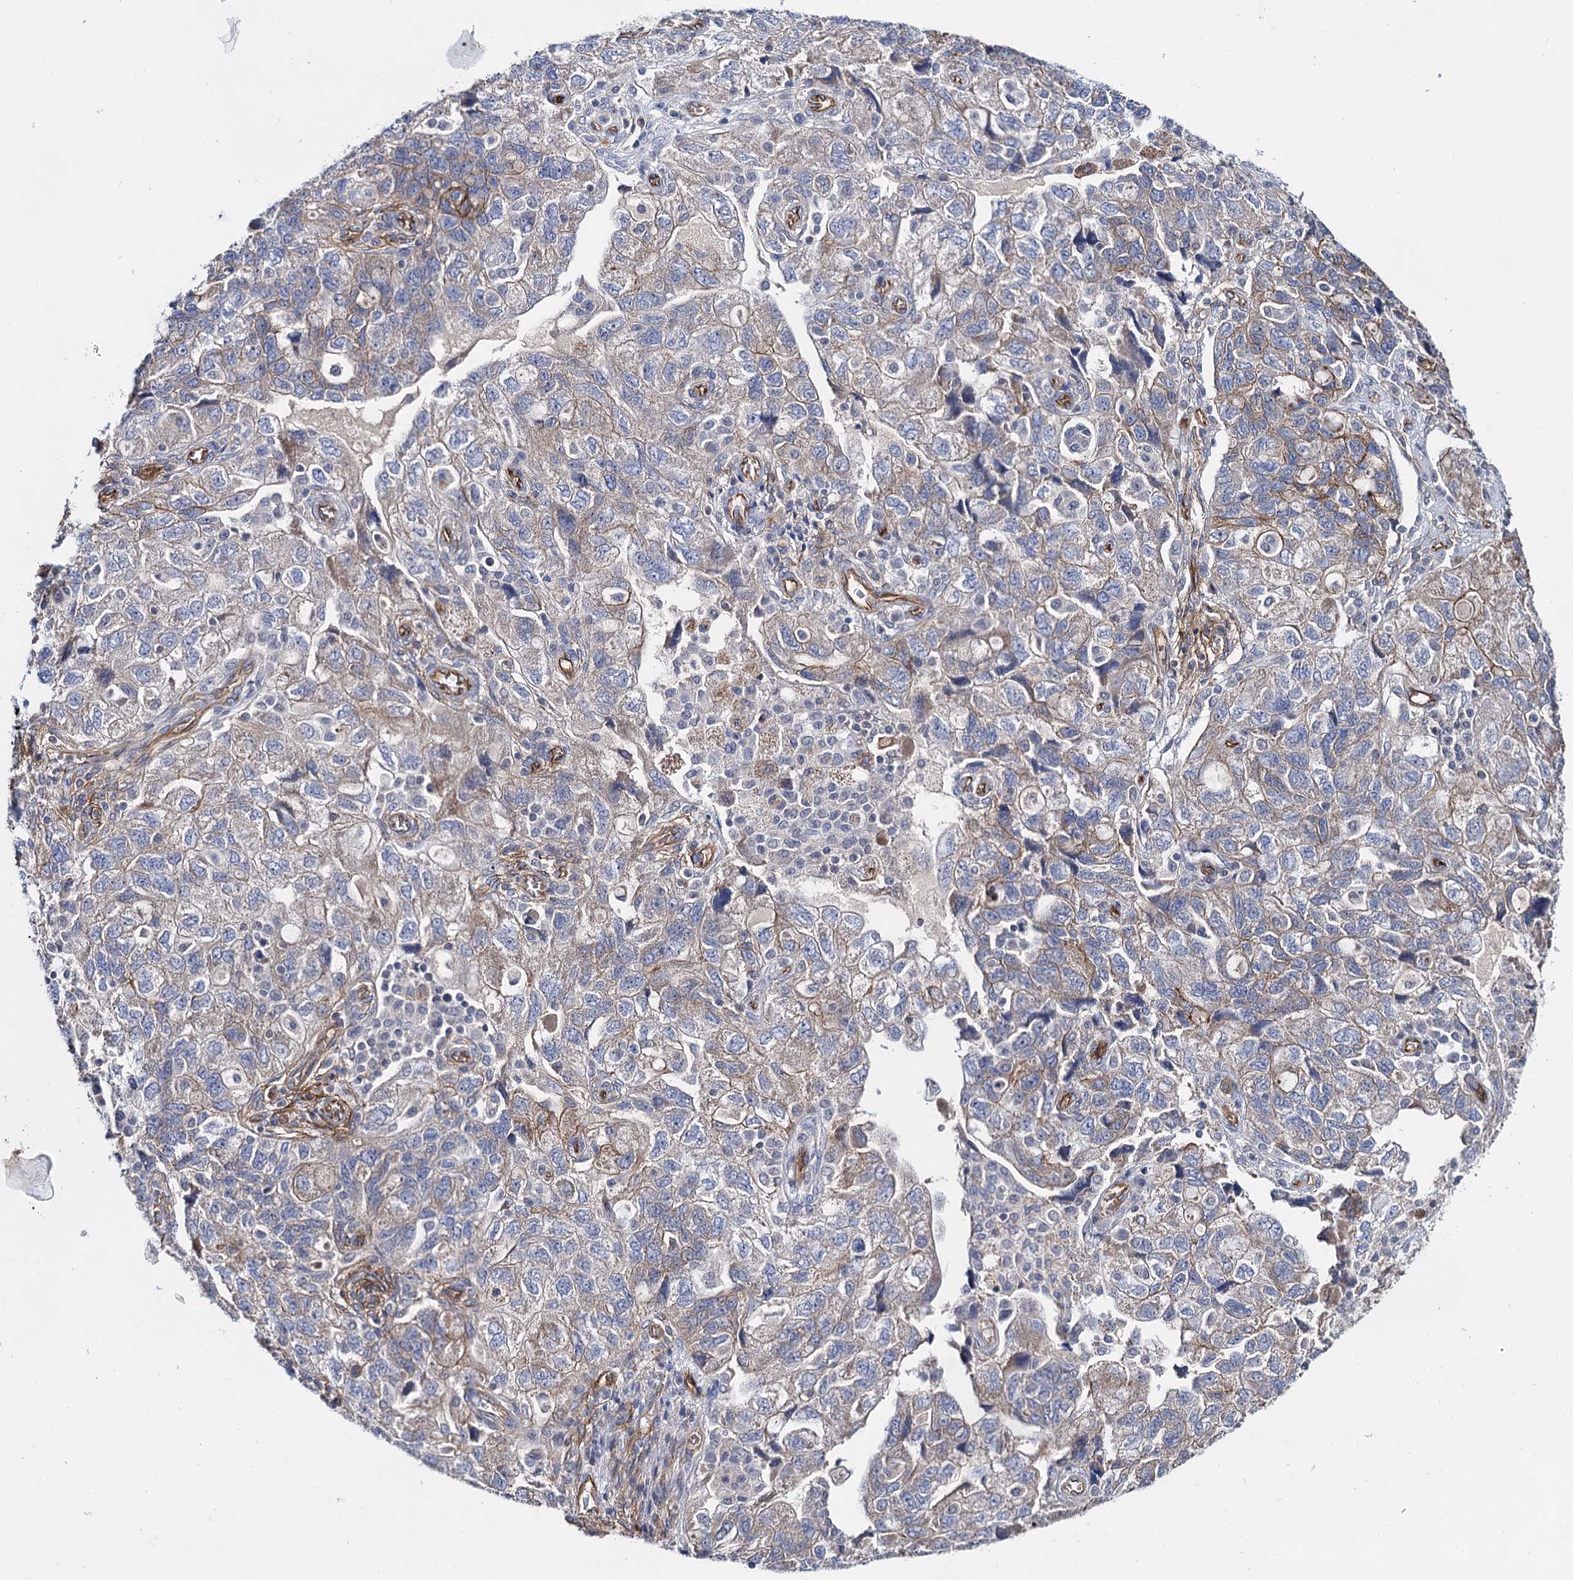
{"staining": {"intensity": "weak", "quantity": "<25%", "location": "cytoplasmic/membranous"}, "tissue": "ovarian cancer", "cell_type": "Tumor cells", "image_type": "cancer", "snomed": [{"axis": "morphology", "description": "Carcinoma, NOS"}, {"axis": "morphology", "description": "Cystadenocarcinoma, serous, NOS"}, {"axis": "topography", "description": "Ovary"}], "caption": "Immunohistochemical staining of ovarian cancer displays no significant expression in tumor cells.", "gene": "ABLIM1", "patient": {"sex": "female", "age": 69}}